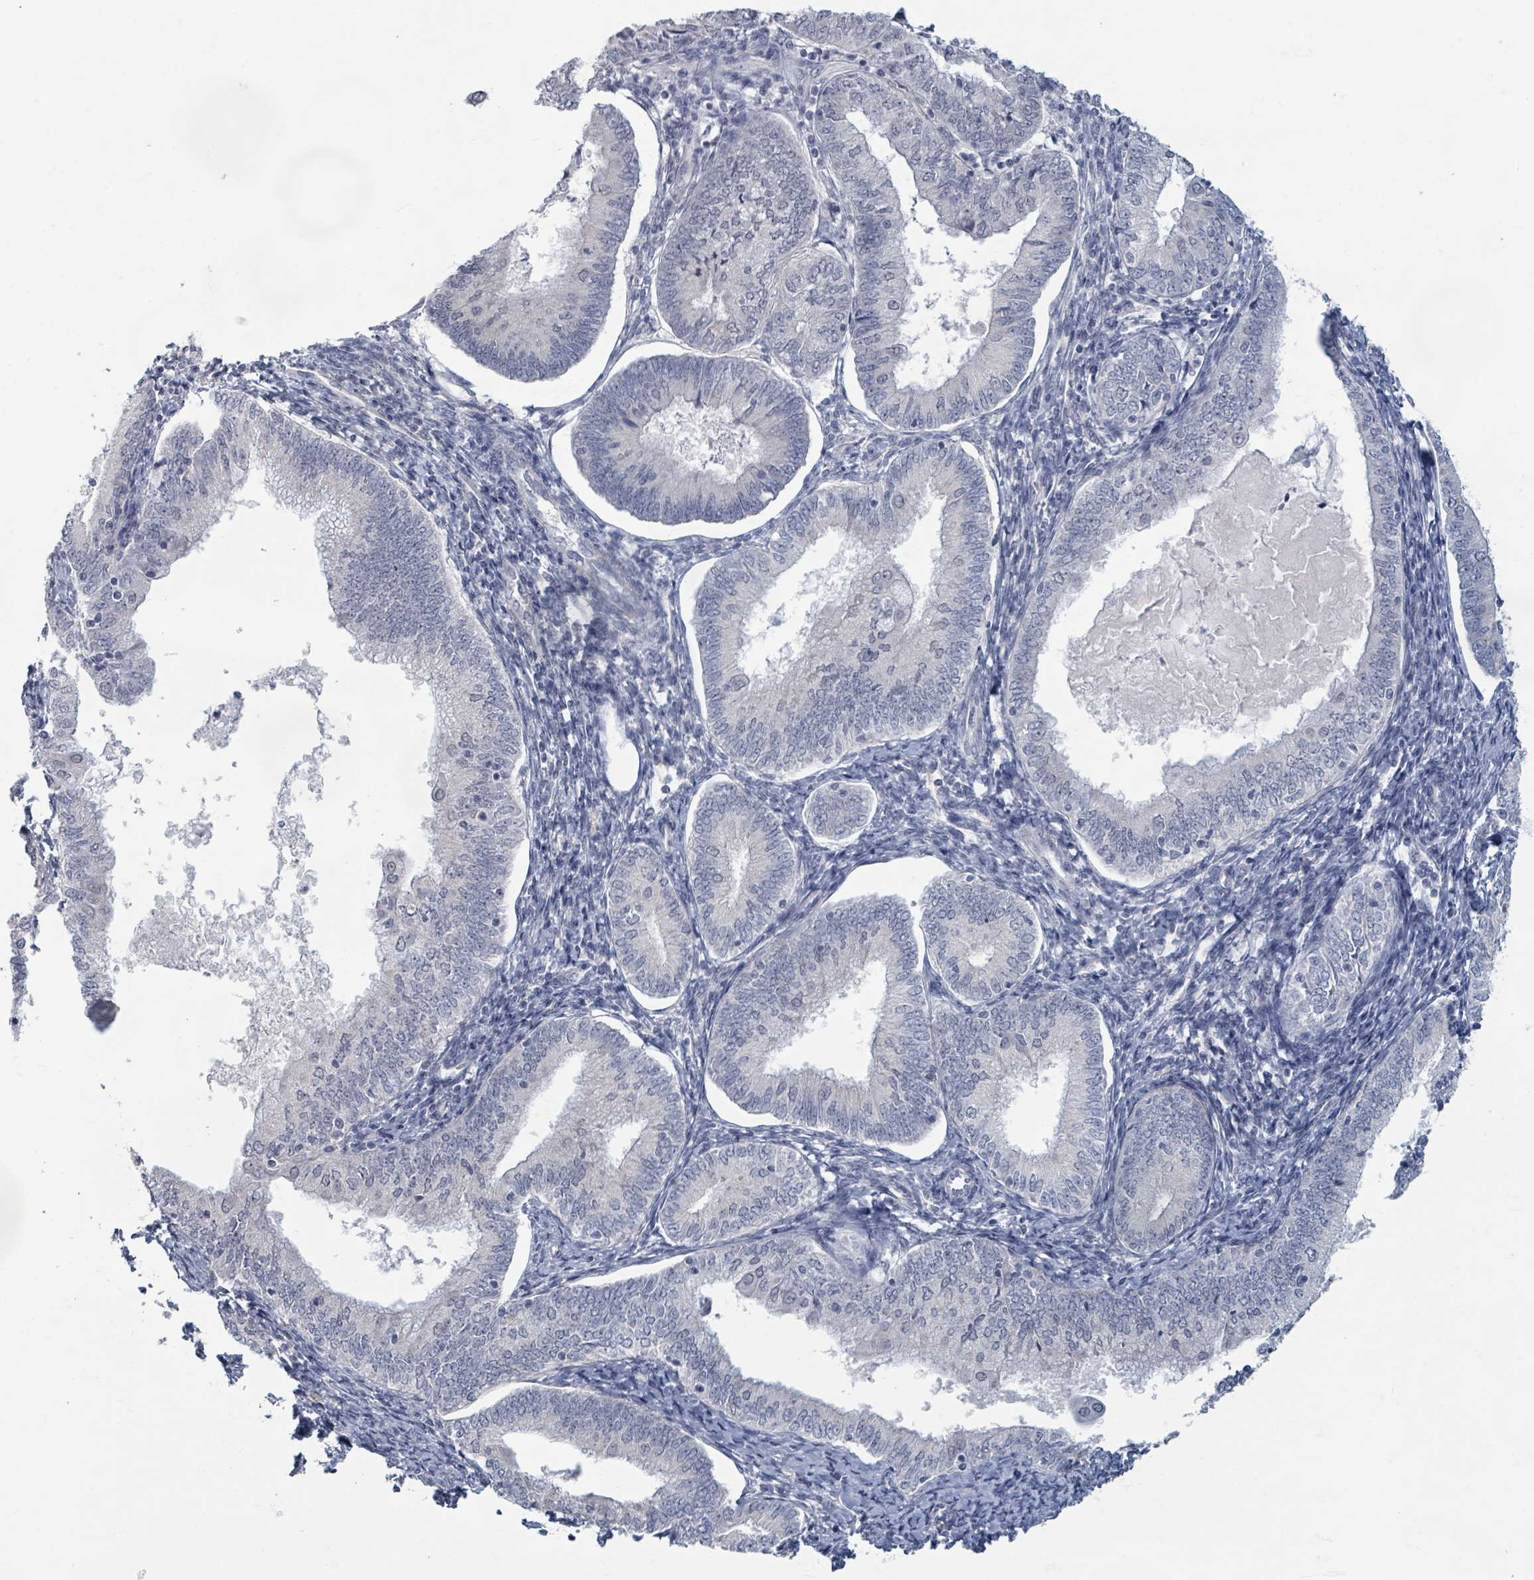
{"staining": {"intensity": "negative", "quantity": "none", "location": "none"}, "tissue": "endometrial cancer", "cell_type": "Tumor cells", "image_type": "cancer", "snomed": [{"axis": "morphology", "description": "Adenocarcinoma, NOS"}, {"axis": "topography", "description": "Endometrium"}], "caption": "Tumor cells are negative for protein expression in human adenocarcinoma (endometrial).", "gene": "WNT11", "patient": {"sex": "female", "age": 55}}